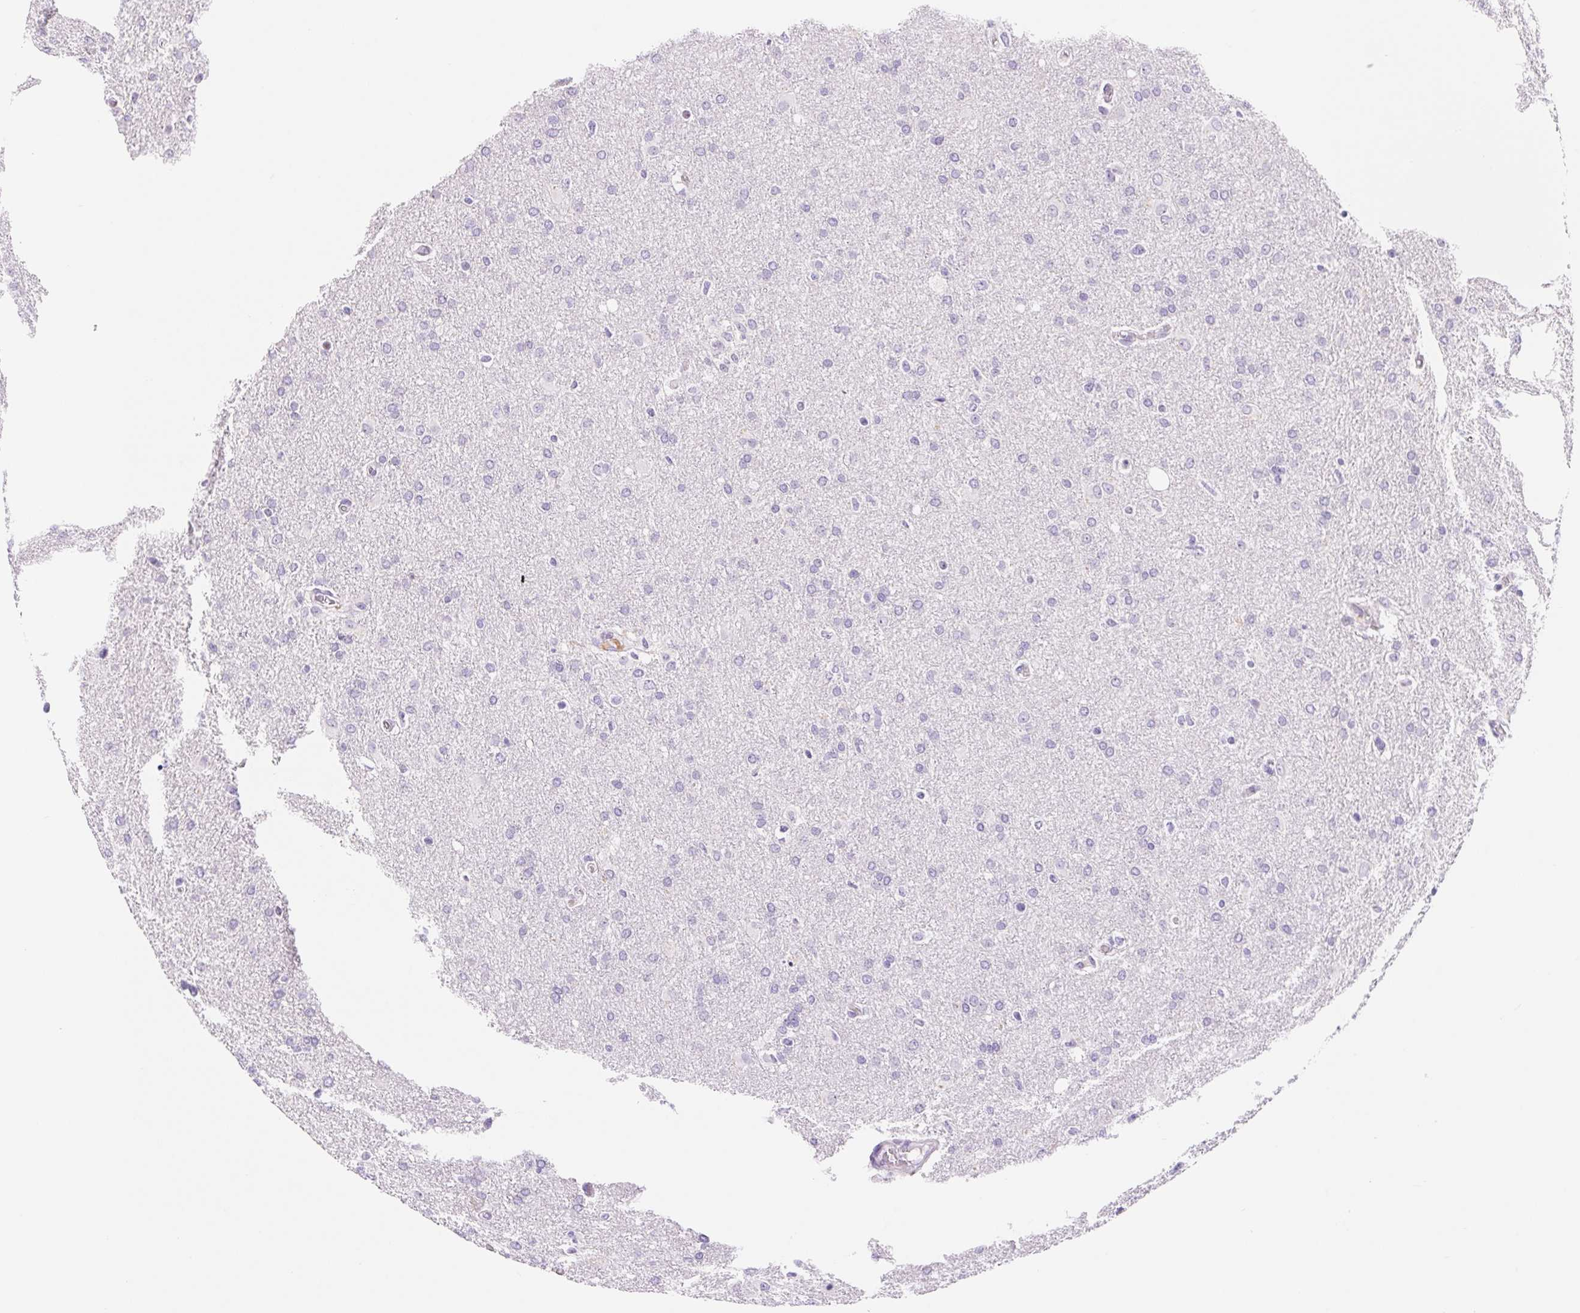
{"staining": {"intensity": "negative", "quantity": "none", "location": "none"}, "tissue": "glioma", "cell_type": "Tumor cells", "image_type": "cancer", "snomed": [{"axis": "morphology", "description": "Glioma, malignant, High grade"}, {"axis": "topography", "description": "Brain"}], "caption": "This is an IHC image of human glioma. There is no positivity in tumor cells.", "gene": "ASGR2", "patient": {"sex": "male", "age": 68}}